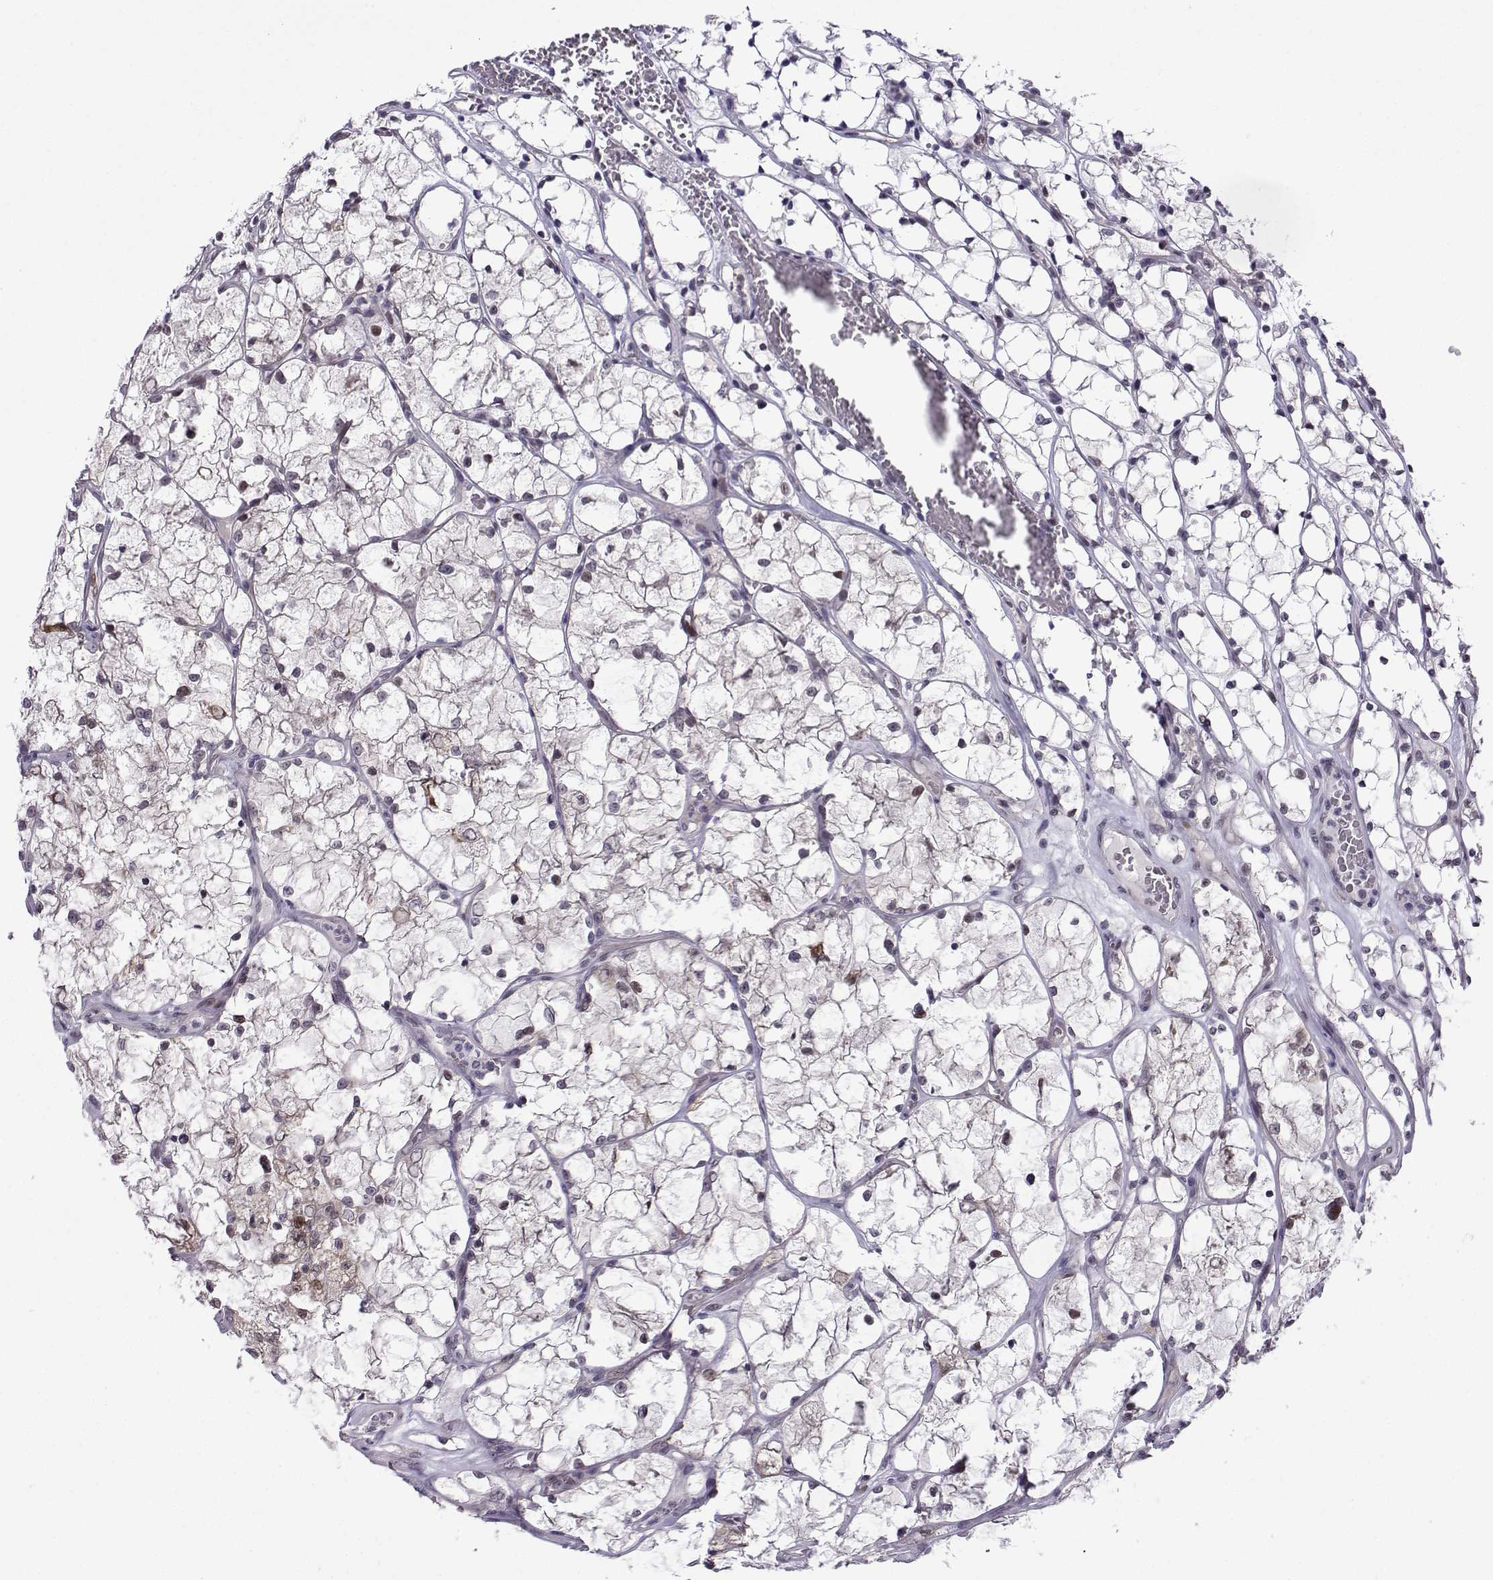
{"staining": {"intensity": "negative", "quantity": "none", "location": "none"}, "tissue": "renal cancer", "cell_type": "Tumor cells", "image_type": "cancer", "snomed": [{"axis": "morphology", "description": "Adenocarcinoma, NOS"}, {"axis": "topography", "description": "Kidney"}], "caption": "High magnification brightfield microscopy of renal adenocarcinoma stained with DAB (brown) and counterstained with hematoxylin (blue): tumor cells show no significant staining.", "gene": "FGF3", "patient": {"sex": "female", "age": 69}}